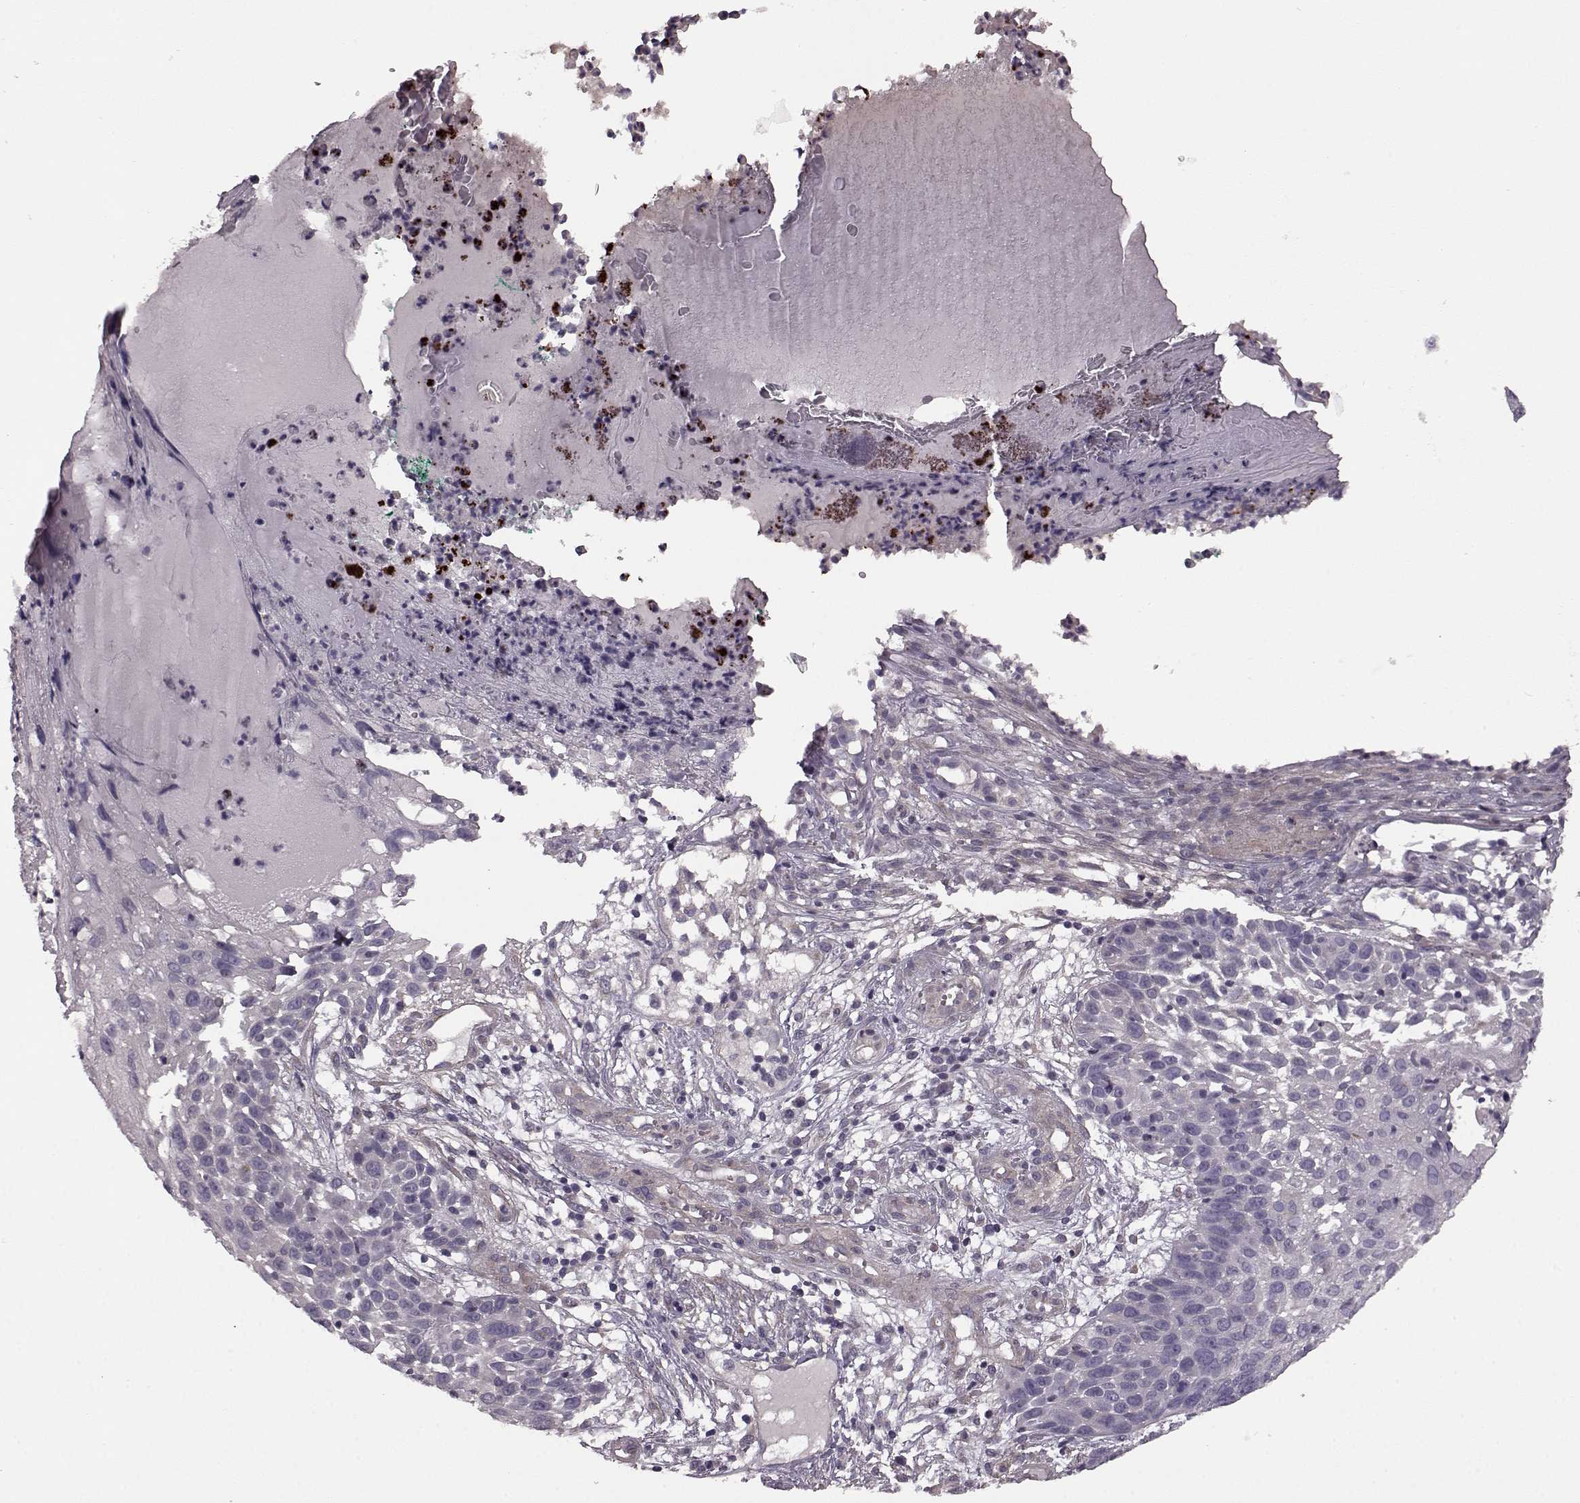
{"staining": {"intensity": "negative", "quantity": "none", "location": "none"}, "tissue": "skin cancer", "cell_type": "Tumor cells", "image_type": "cancer", "snomed": [{"axis": "morphology", "description": "Squamous cell carcinoma, NOS"}, {"axis": "topography", "description": "Skin"}], "caption": "Skin squamous cell carcinoma was stained to show a protein in brown. There is no significant positivity in tumor cells.", "gene": "GRK1", "patient": {"sex": "male", "age": 92}}